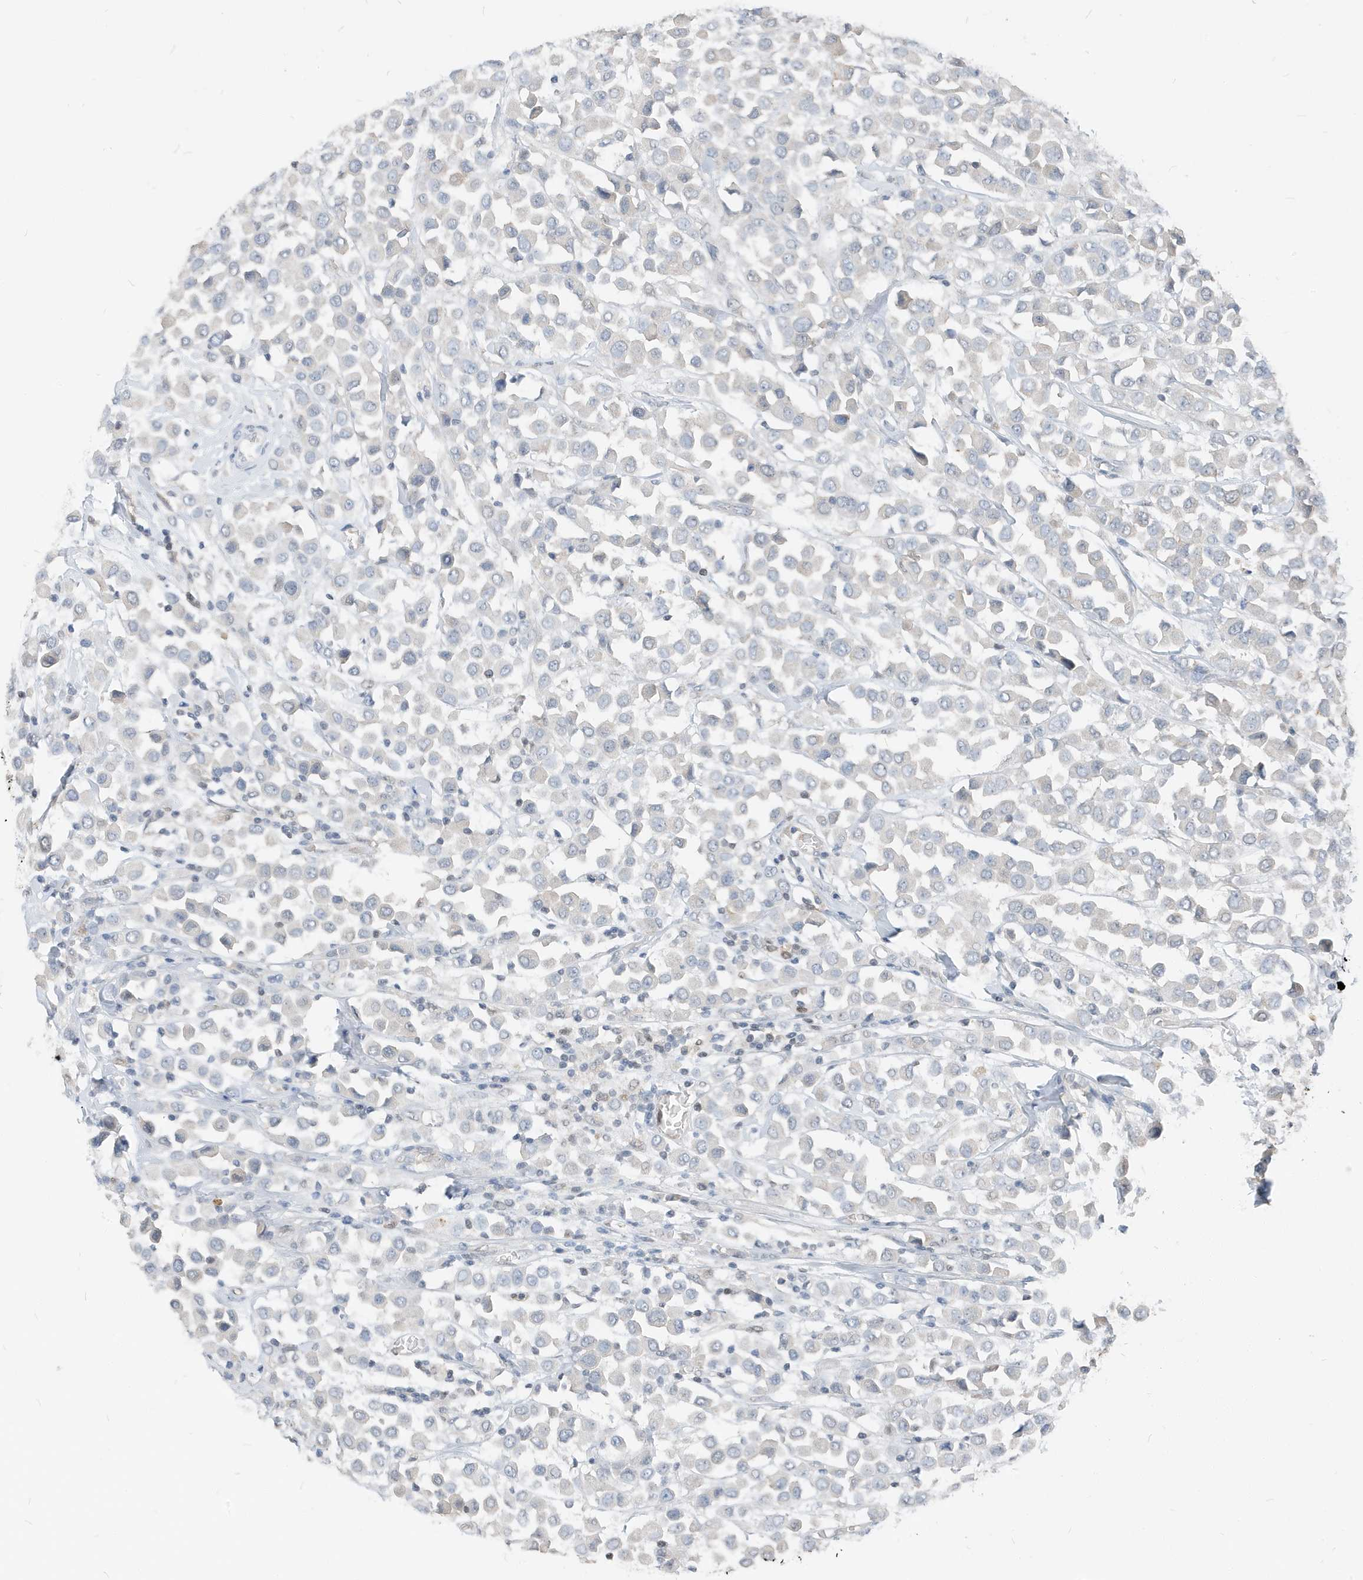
{"staining": {"intensity": "negative", "quantity": "none", "location": "none"}, "tissue": "breast cancer", "cell_type": "Tumor cells", "image_type": "cancer", "snomed": [{"axis": "morphology", "description": "Duct carcinoma"}, {"axis": "topography", "description": "Breast"}], "caption": "Immunohistochemistry image of breast cancer (intraductal carcinoma) stained for a protein (brown), which demonstrates no staining in tumor cells.", "gene": "NCOA7", "patient": {"sex": "female", "age": 61}}